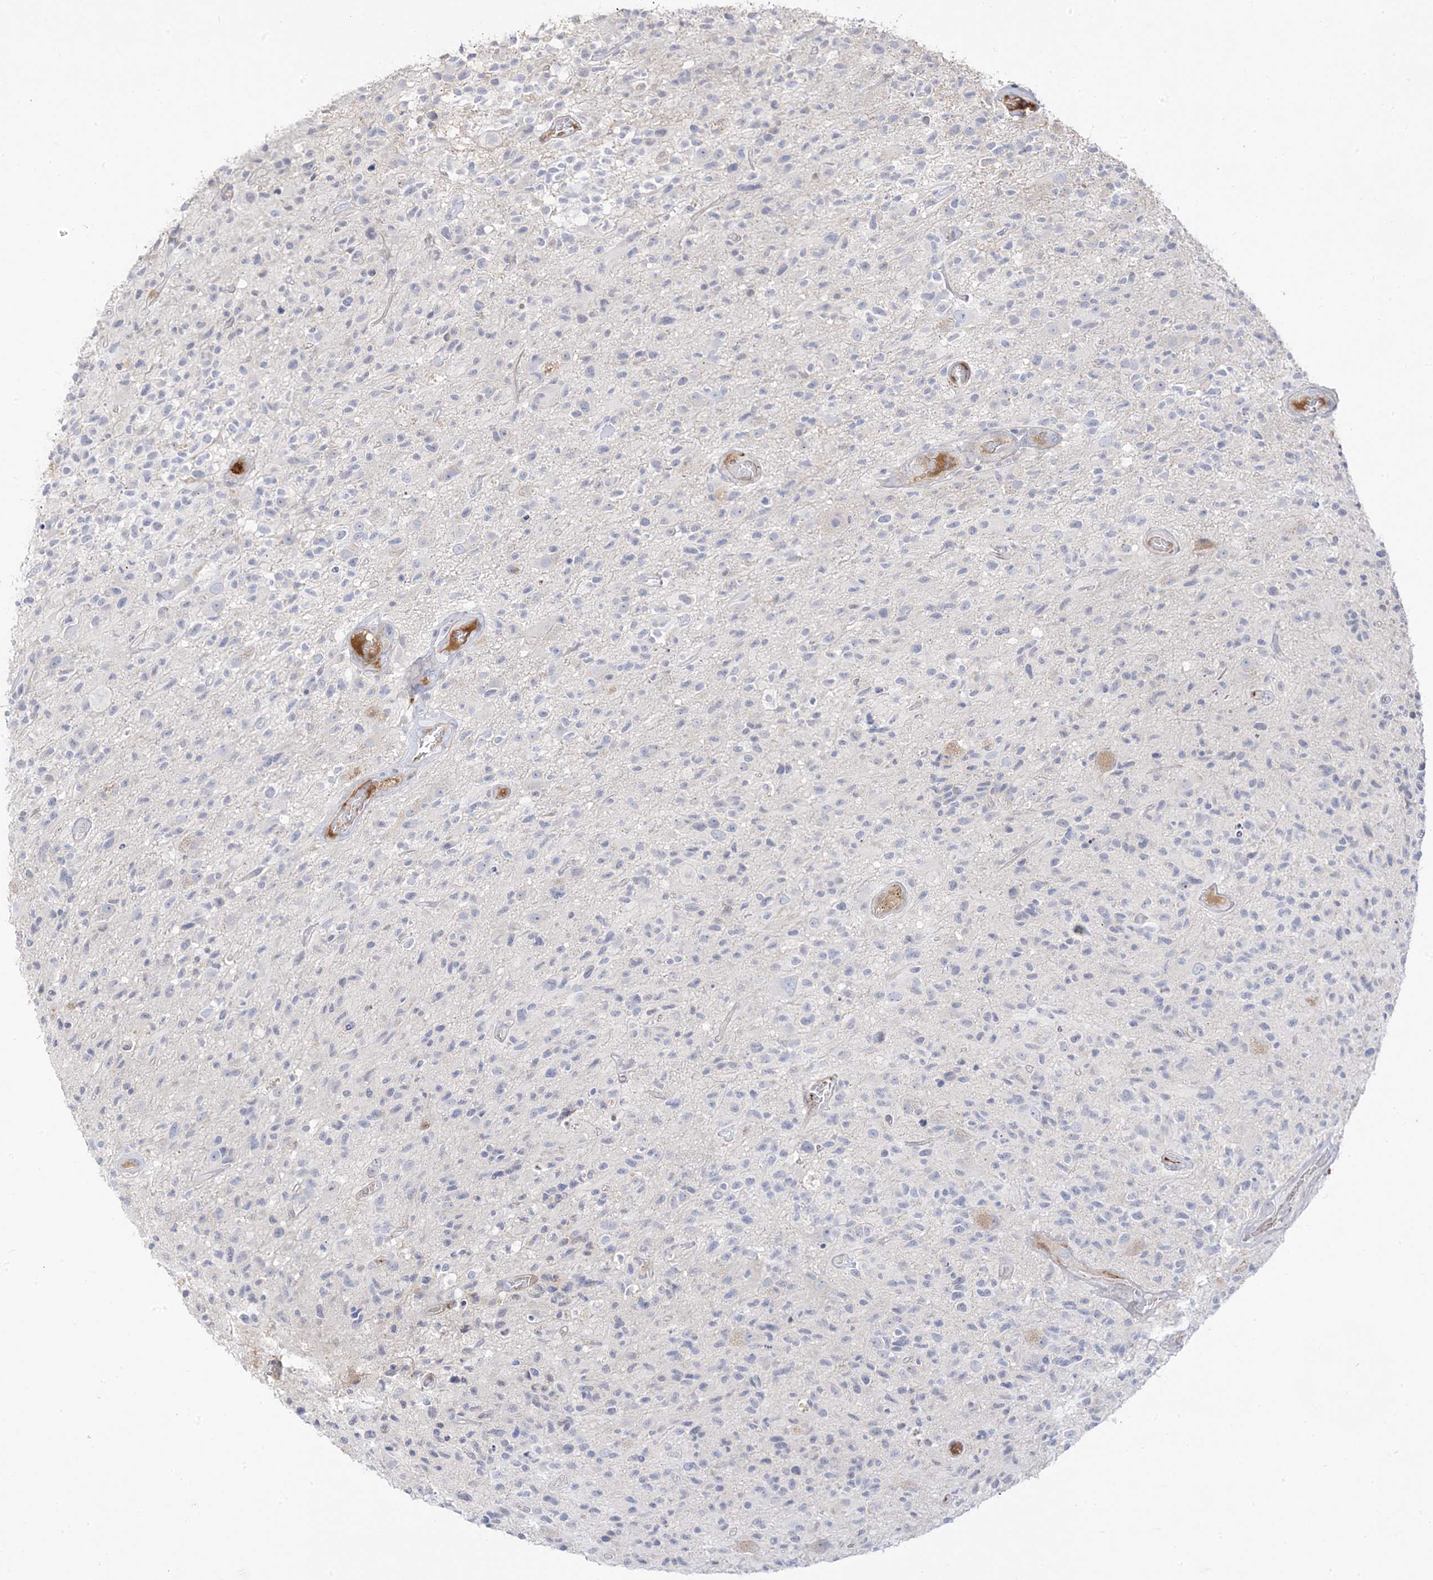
{"staining": {"intensity": "negative", "quantity": "none", "location": "none"}, "tissue": "glioma", "cell_type": "Tumor cells", "image_type": "cancer", "snomed": [{"axis": "morphology", "description": "Glioma, malignant, High grade"}, {"axis": "morphology", "description": "Glioblastoma, NOS"}, {"axis": "topography", "description": "Brain"}], "caption": "Tumor cells are negative for protein expression in human glioma.", "gene": "TRANK1", "patient": {"sex": "male", "age": 60}}